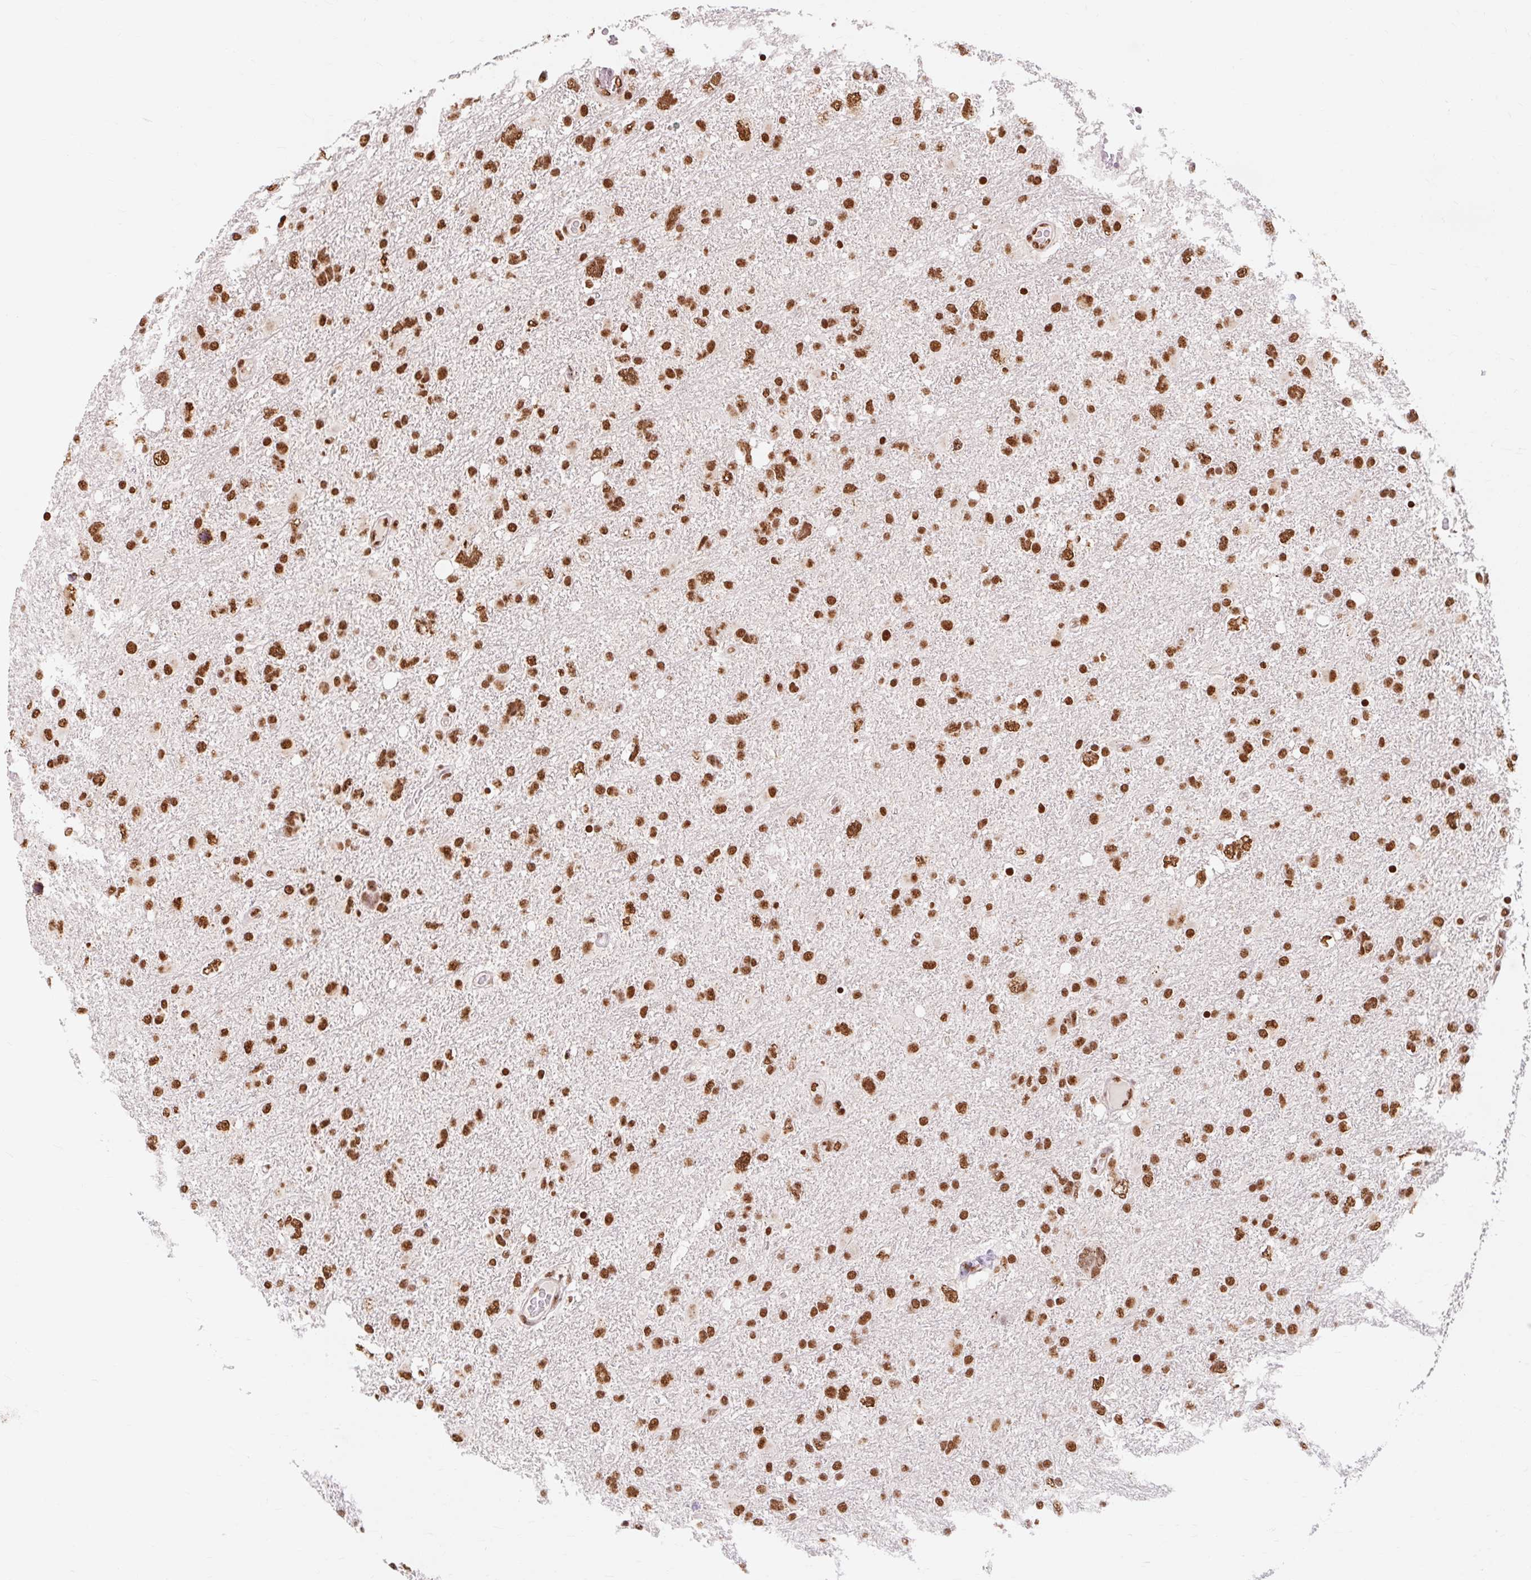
{"staining": {"intensity": "strong", "quantity": ">75%", "location": "nuclear"}, "tissue": "glioma", "cell_type": "Tumor cells", "image_type": "cancer", "snomed": [{"axis": "morphology", "description": "Glioma, malignant, High grade"}, {"axis": "topography", "description": "Brain"}], "caption": "This micrograph shows high-grade glioma (malignant) stained with immunohistochemistry (IHC) to label a protein in brown. The nuclear of tumor cells show strong positivity for the protein. Nuclei are counter-stained blue.", "gene": "BICRA", "patient": {"sex": "male", "age": 61}}